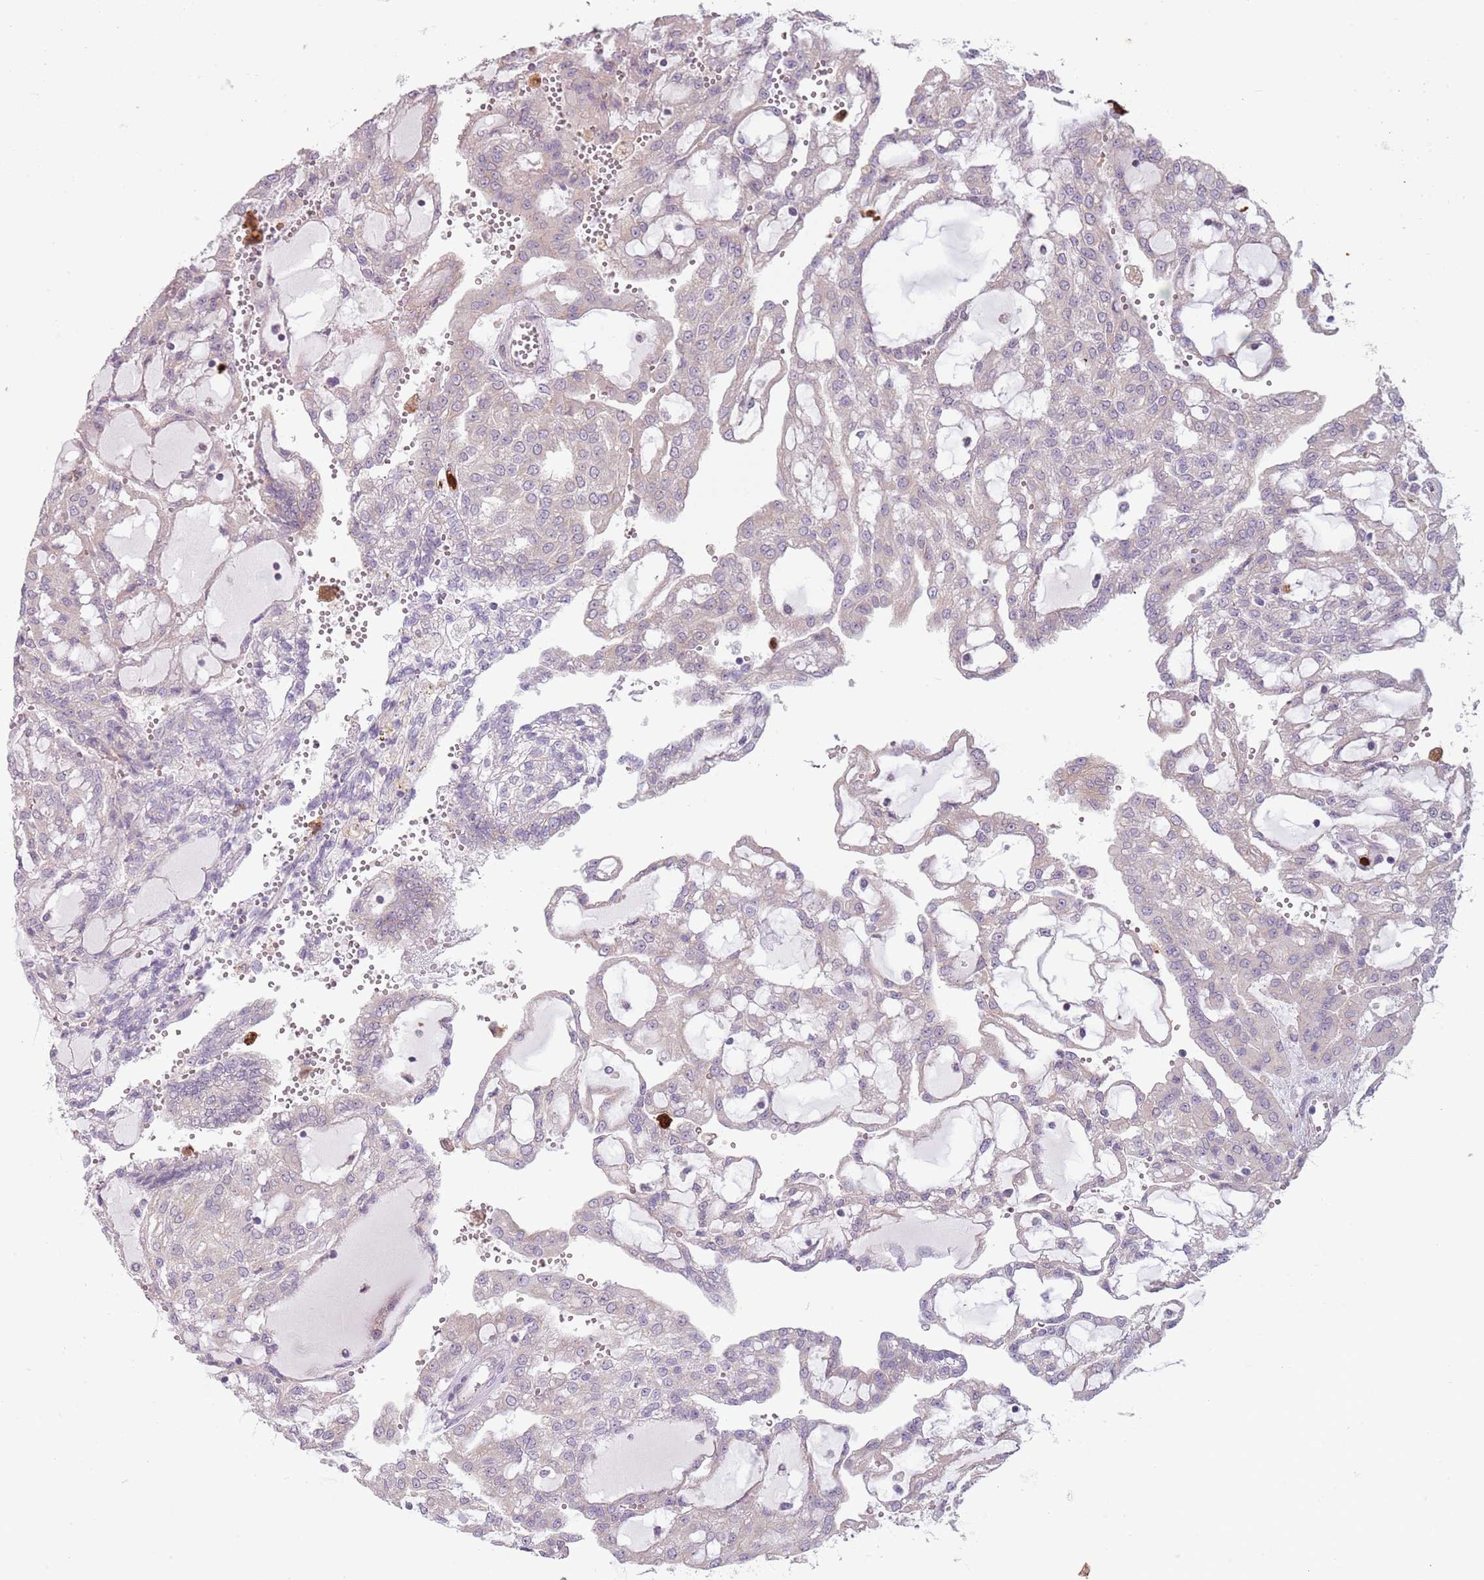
{"staining": {"intensity": "negative", "quantity": "none", "location": "none"}, "tissue": "renal cancer", "cell_type": "Tumor cells", "image_type": "cancer", "snomed": [{"axis": "morphology", "description": "Adenocarcinoma, NOS"}, {"axis": "topography", "description": "Kidney"}], "caption": "Renal cancer was stained to show a protein in brown. There is no significant expression in tumor cells. (DAB (3,3'-diaminobenzidine) immunohistochemistry (IHC) with hematoxylin counter stain).", "gene": "SPAG4", "patient": {"sex": "male", "age": 63}}